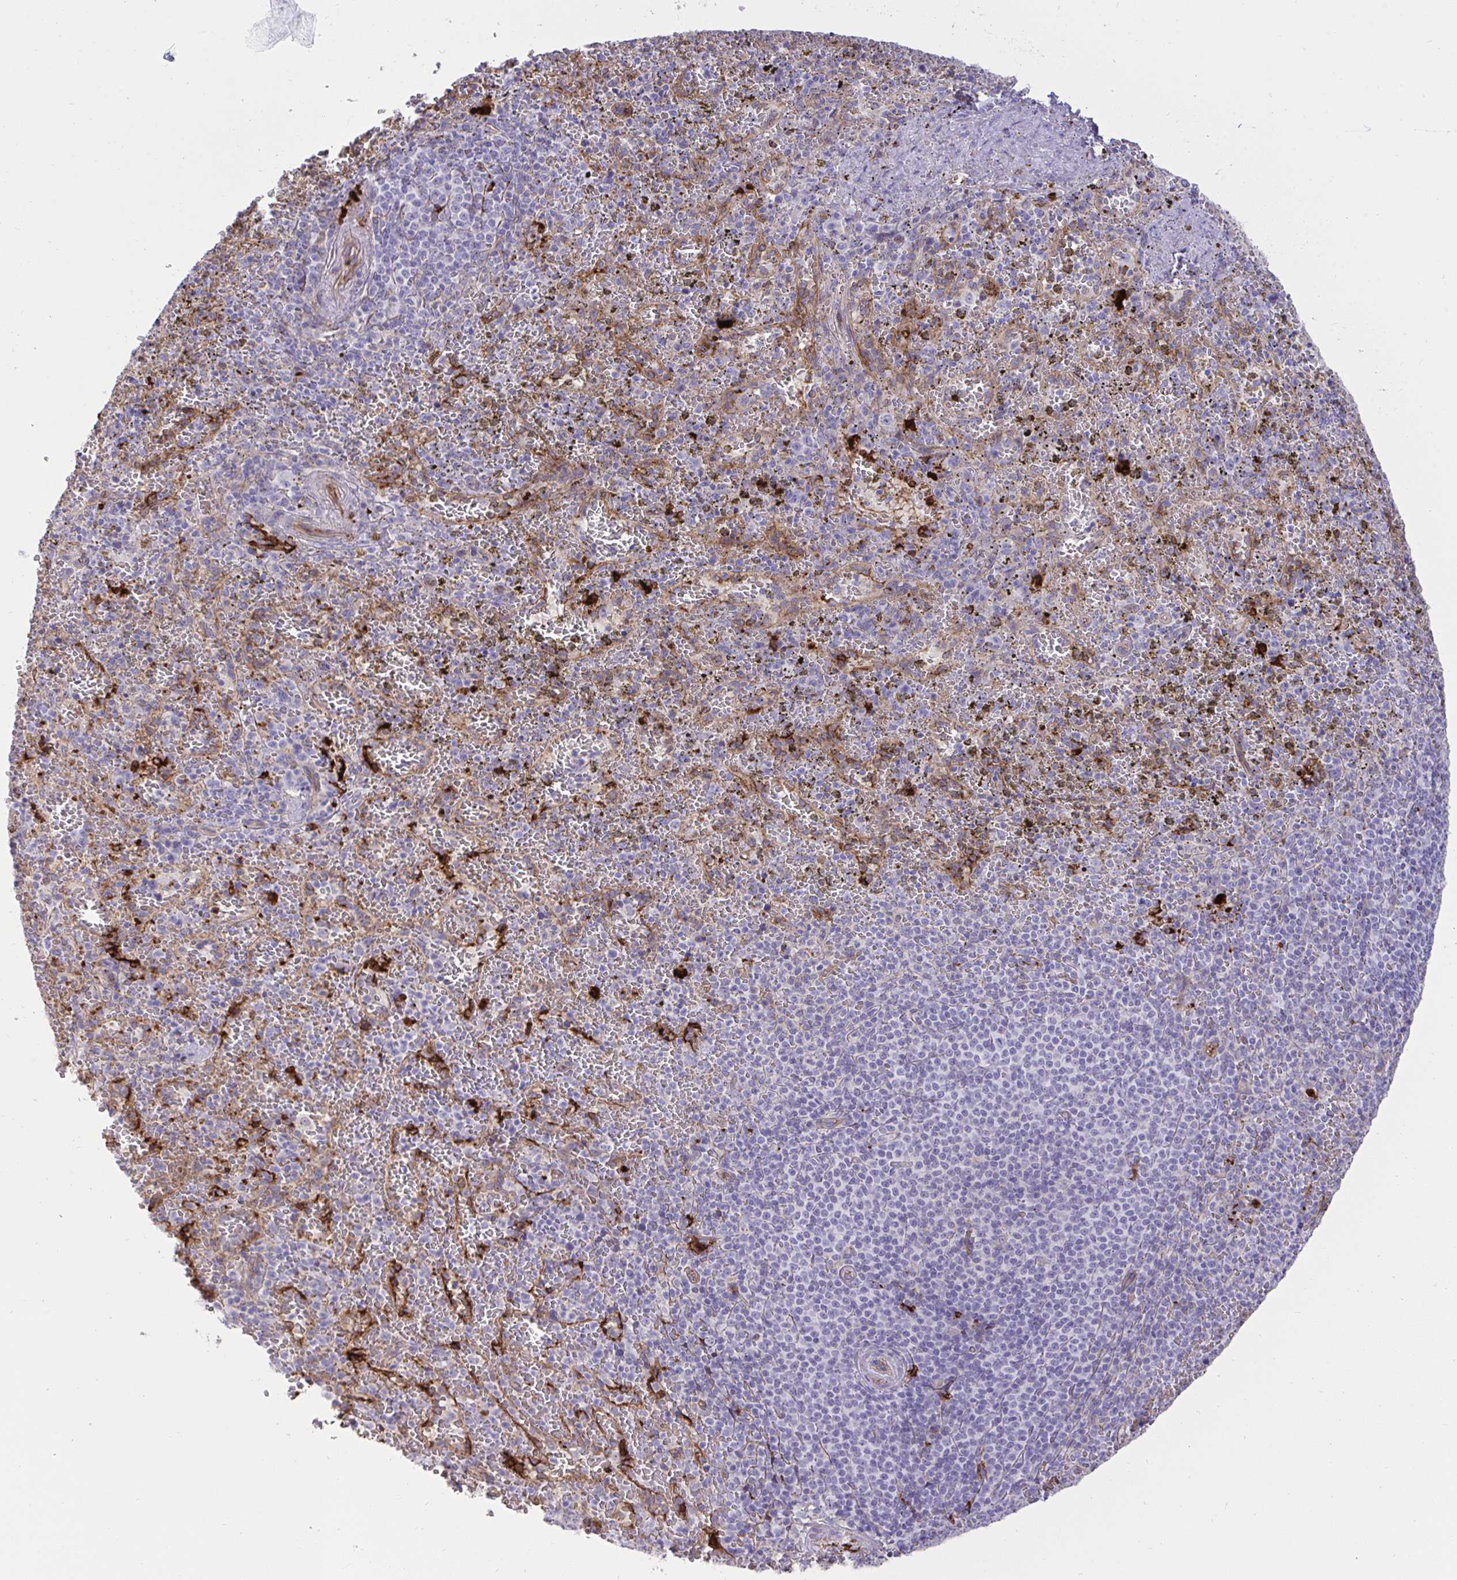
{"staining": {"intensity": "negative", "quantity": "none", "location": "none"}, "tissue": "spleen", "cell_type": "Cells in red pulp", "image_type": "normal", "snomed": [{"axis": "morphology", "description": "Normal tissue, NOS"}, {"axis": "topography", "description": "Spleen"}], "caption": "Immunohistochemistry (IHC) of normal spleen reveals no expression in cells in red pulp.", "gene": "F2", "patient": {"sex": "female", "age": 50}}